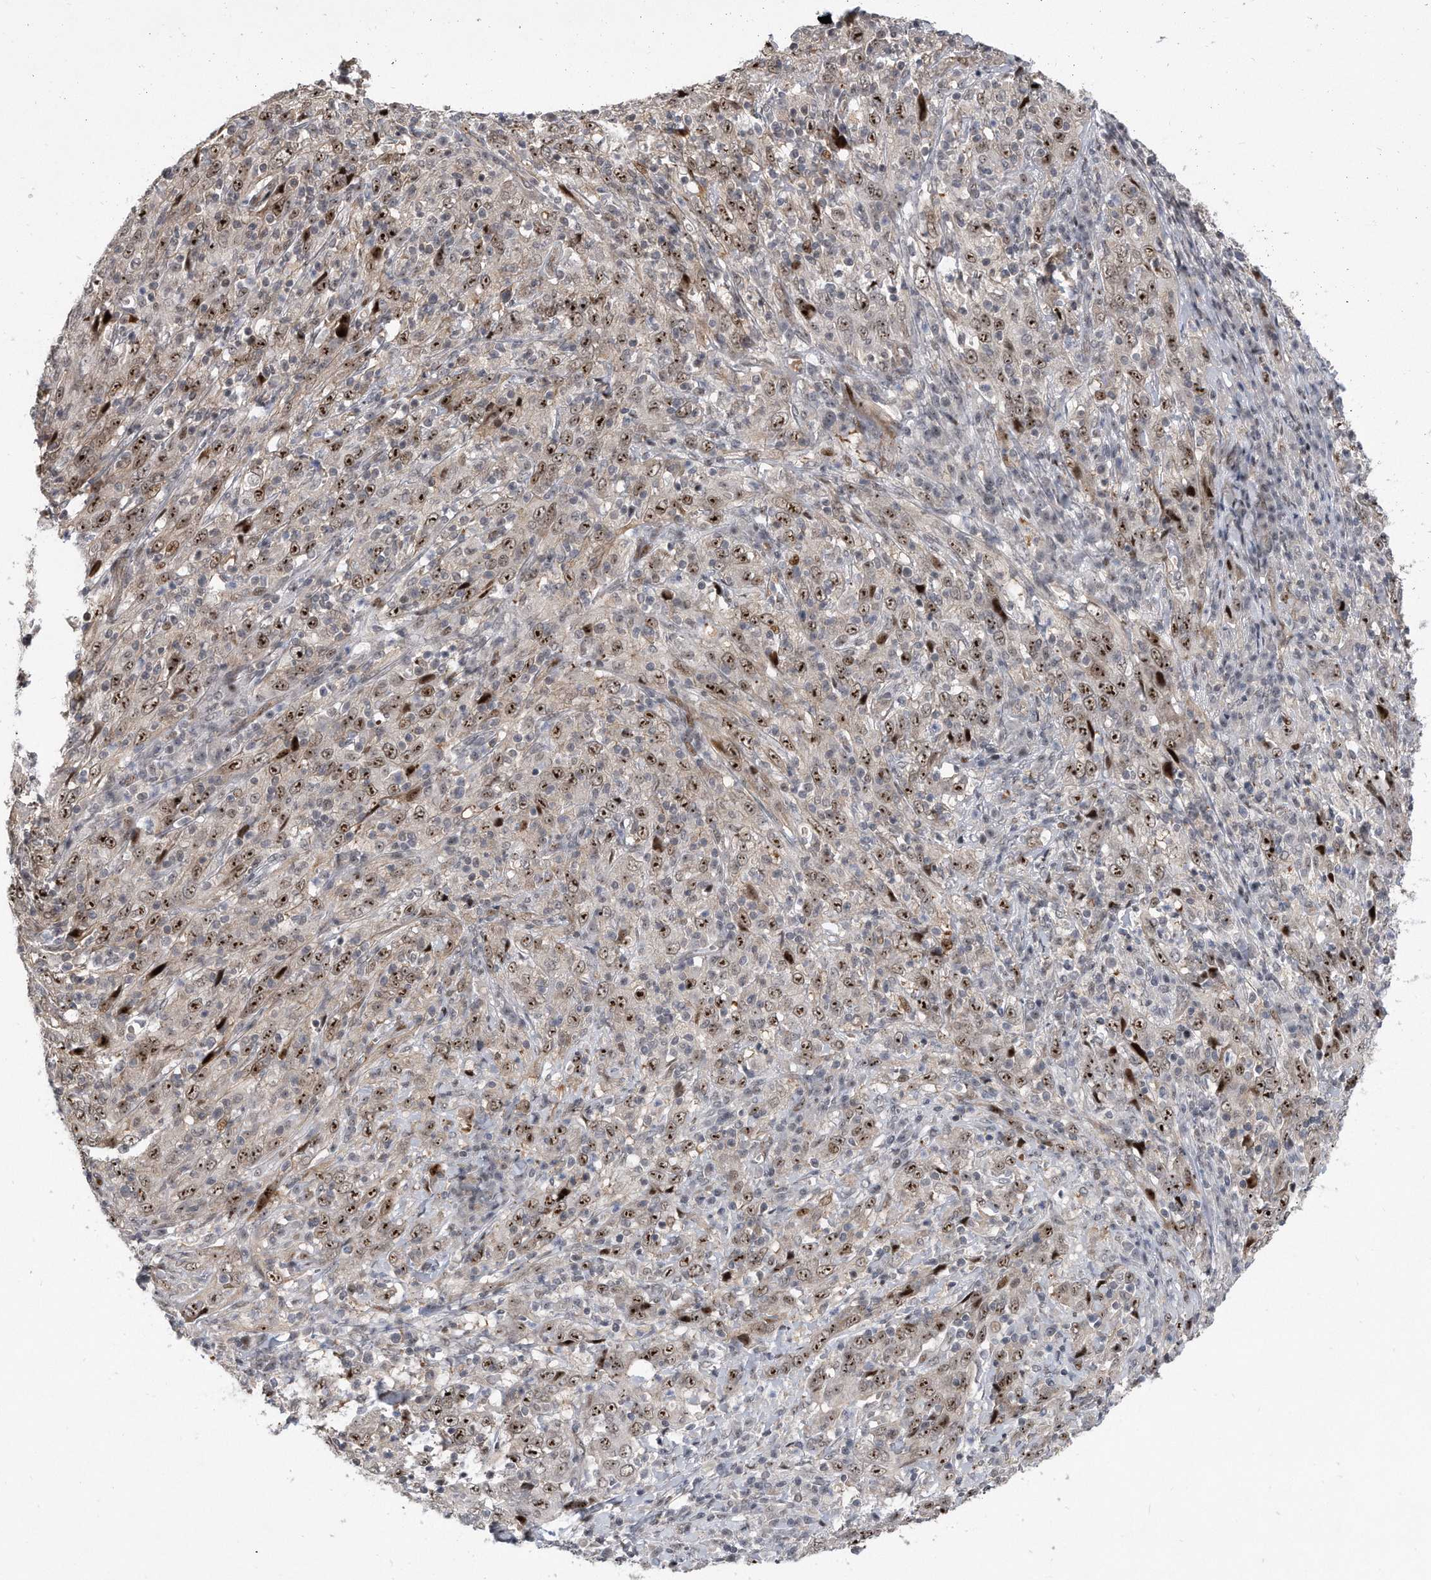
{"staining": {"intensity": "moderate", "quantity": ">75%", "location": "nuclear"}, "tissue": "cervical cancer", "cell_type": "Tumor cells", "image_type": "cancer", "snomed": [{"axis": "morphology", "description": "Squamous cell carcinoma, NOS"}, {"axis": "topography", "description": "Cervix"}], "caption": "Cervical squamous cell carcinoma stained for a protein exhibits moderate nuclear positivity in tumor cells. (IHC, brightfield microscopy, high magnification).", "gene": "PGBD2", "patient": {"sex": "female", "age": 46}}